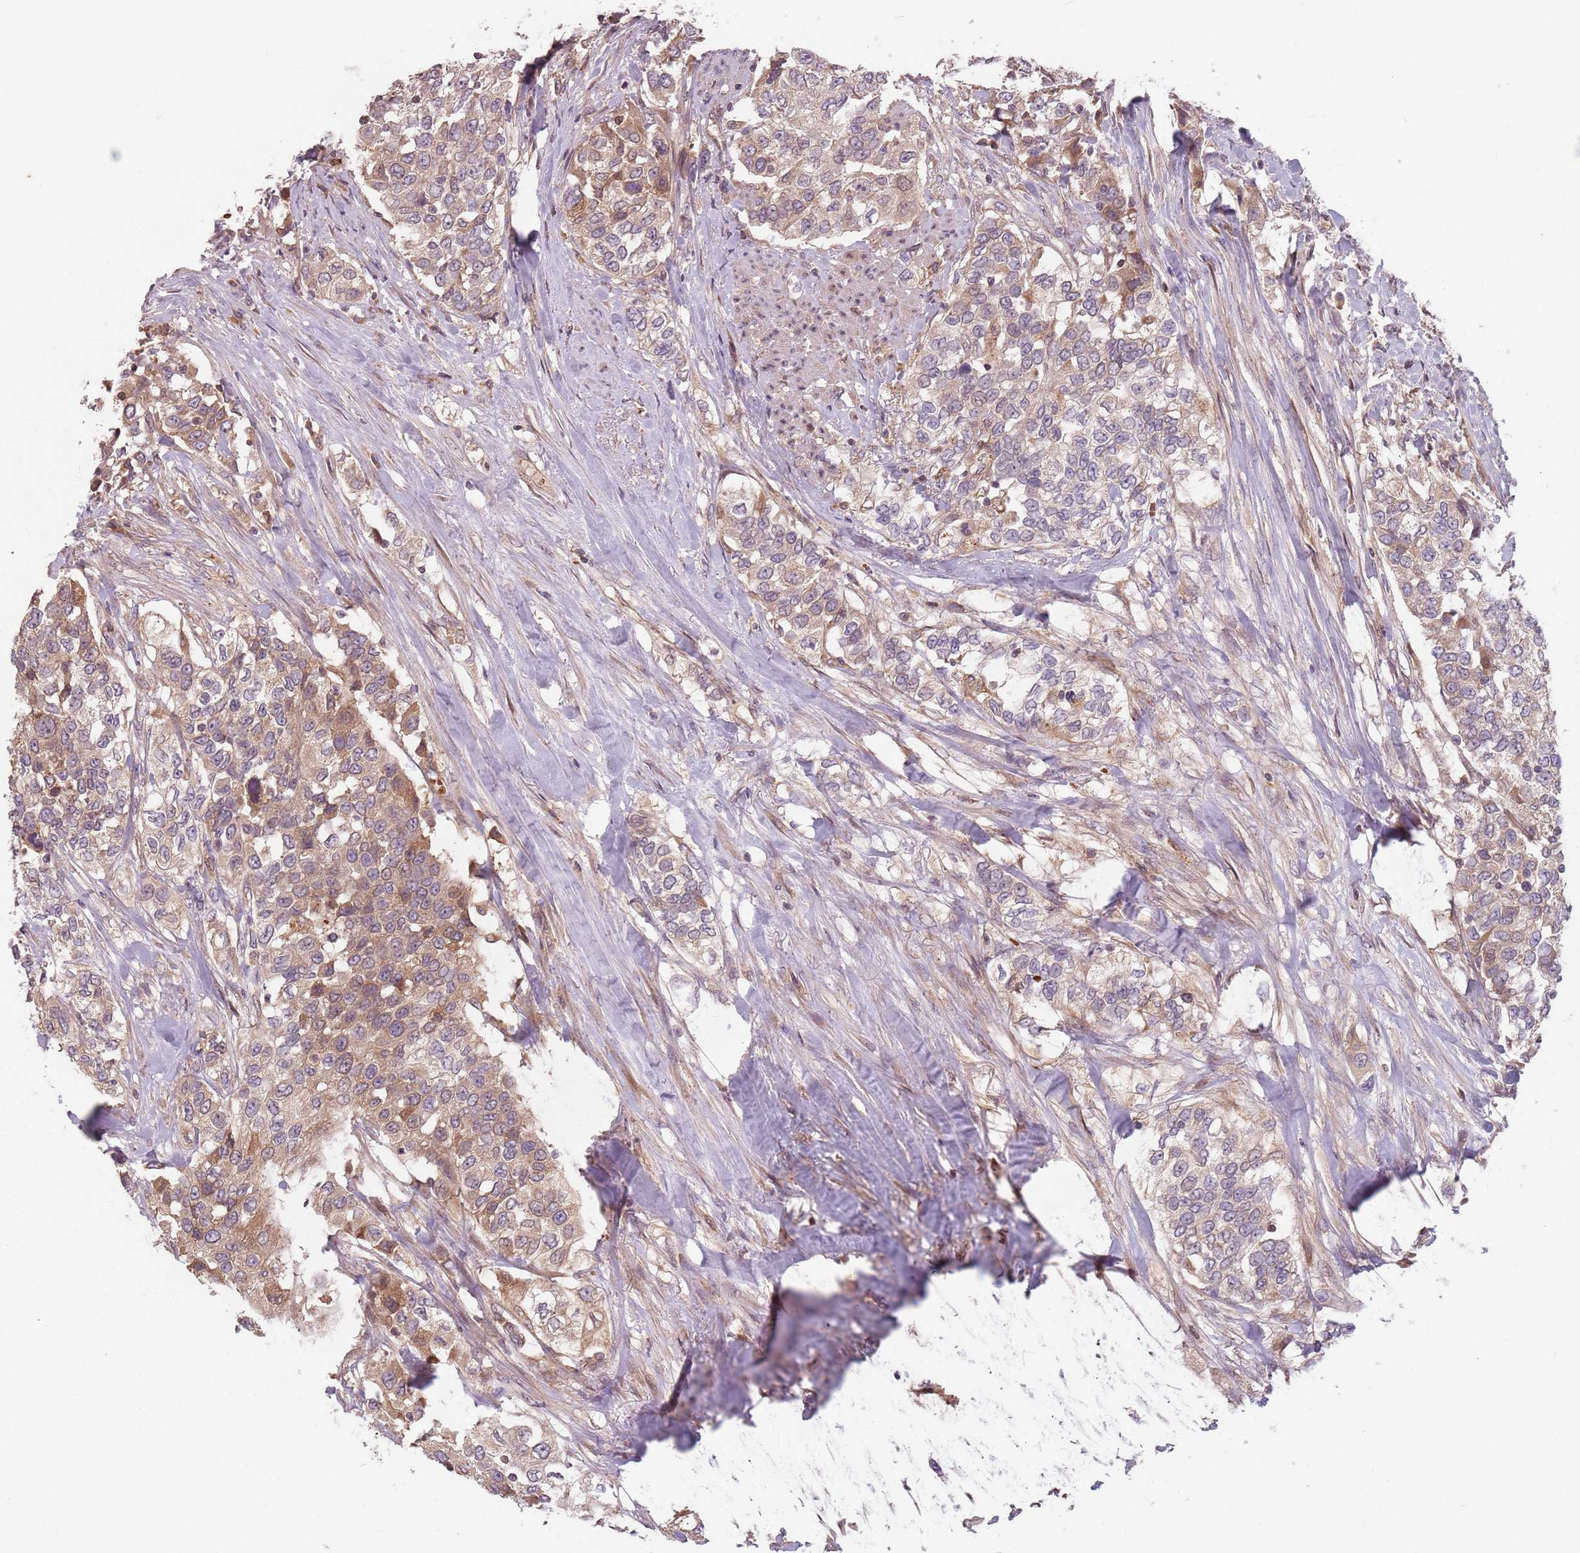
{"staining": {"intensity": "weak", "quantity": "25%-75%", "location": "cytoplasmic/membranous"}, "tissue": "urothelial cancer", "cell_type": "Tumor cells", "image_type": "cancer", "snomed": [{"axis": "morphology", "description": "Urothelial carcinoma, High grade"}, {"axis": "topography", "description": "Urinary bladder"}], "caption": "Immunohistochemistry (DAB (3,3'-diaminobenzidine)) staining of human high-grade urothelial carcinoma displays weak cytoplasmic/membranous protein staining in approximately 25%-75% of tumor cells.", "gene": "GPR180", "patient": {"sex": "female", "age": 80}}